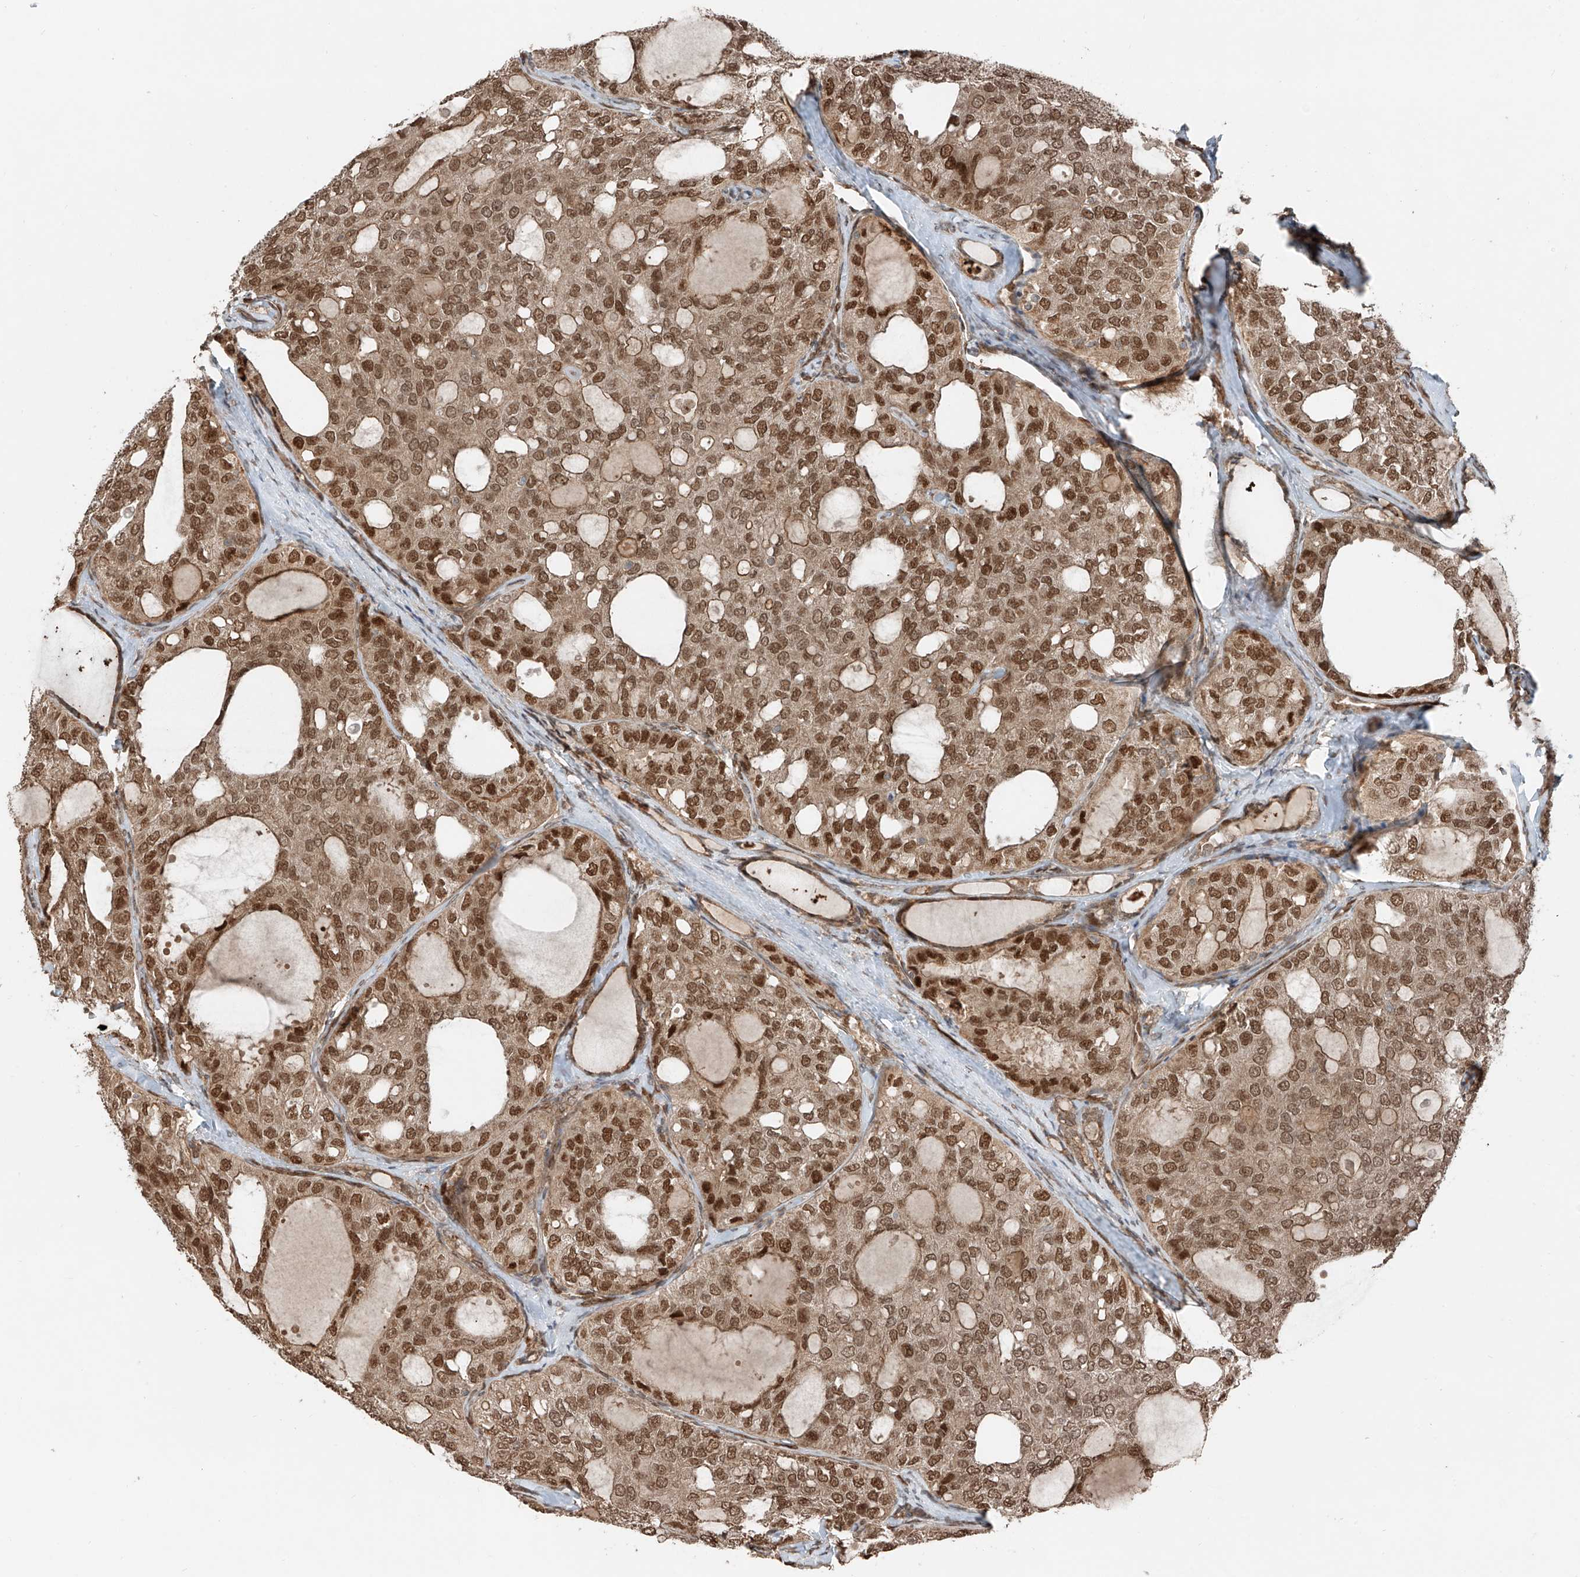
{"staining": {"intensity": "moderate", "quantity": ">75%", "location": "cytoplasmic/membranous,nuclear"}, "tissue": "thyroid cancer", "cell_type": "Tumor cells", "image_type": "cancer", "snomed": [{"axis": "morphology", "description": "Follicular adenoma carcinoma, NOS"}, {"axis": "topography", "description": "Thyroid gland"}], "caption": "IHC histopathology image of neoplastic tissue: human follicular adenoma carcinoma (thyroid) stained using immunohistochemistry shows medium levels of moderate protein expression localized specifically in the cytoplasmic/membranous and nuclear of tumor cells, appearing as a cytoplasmic/membranous and nuclear brown color.", "gene": "CEP162", "patient": {"sex": "male", "age": 75}}